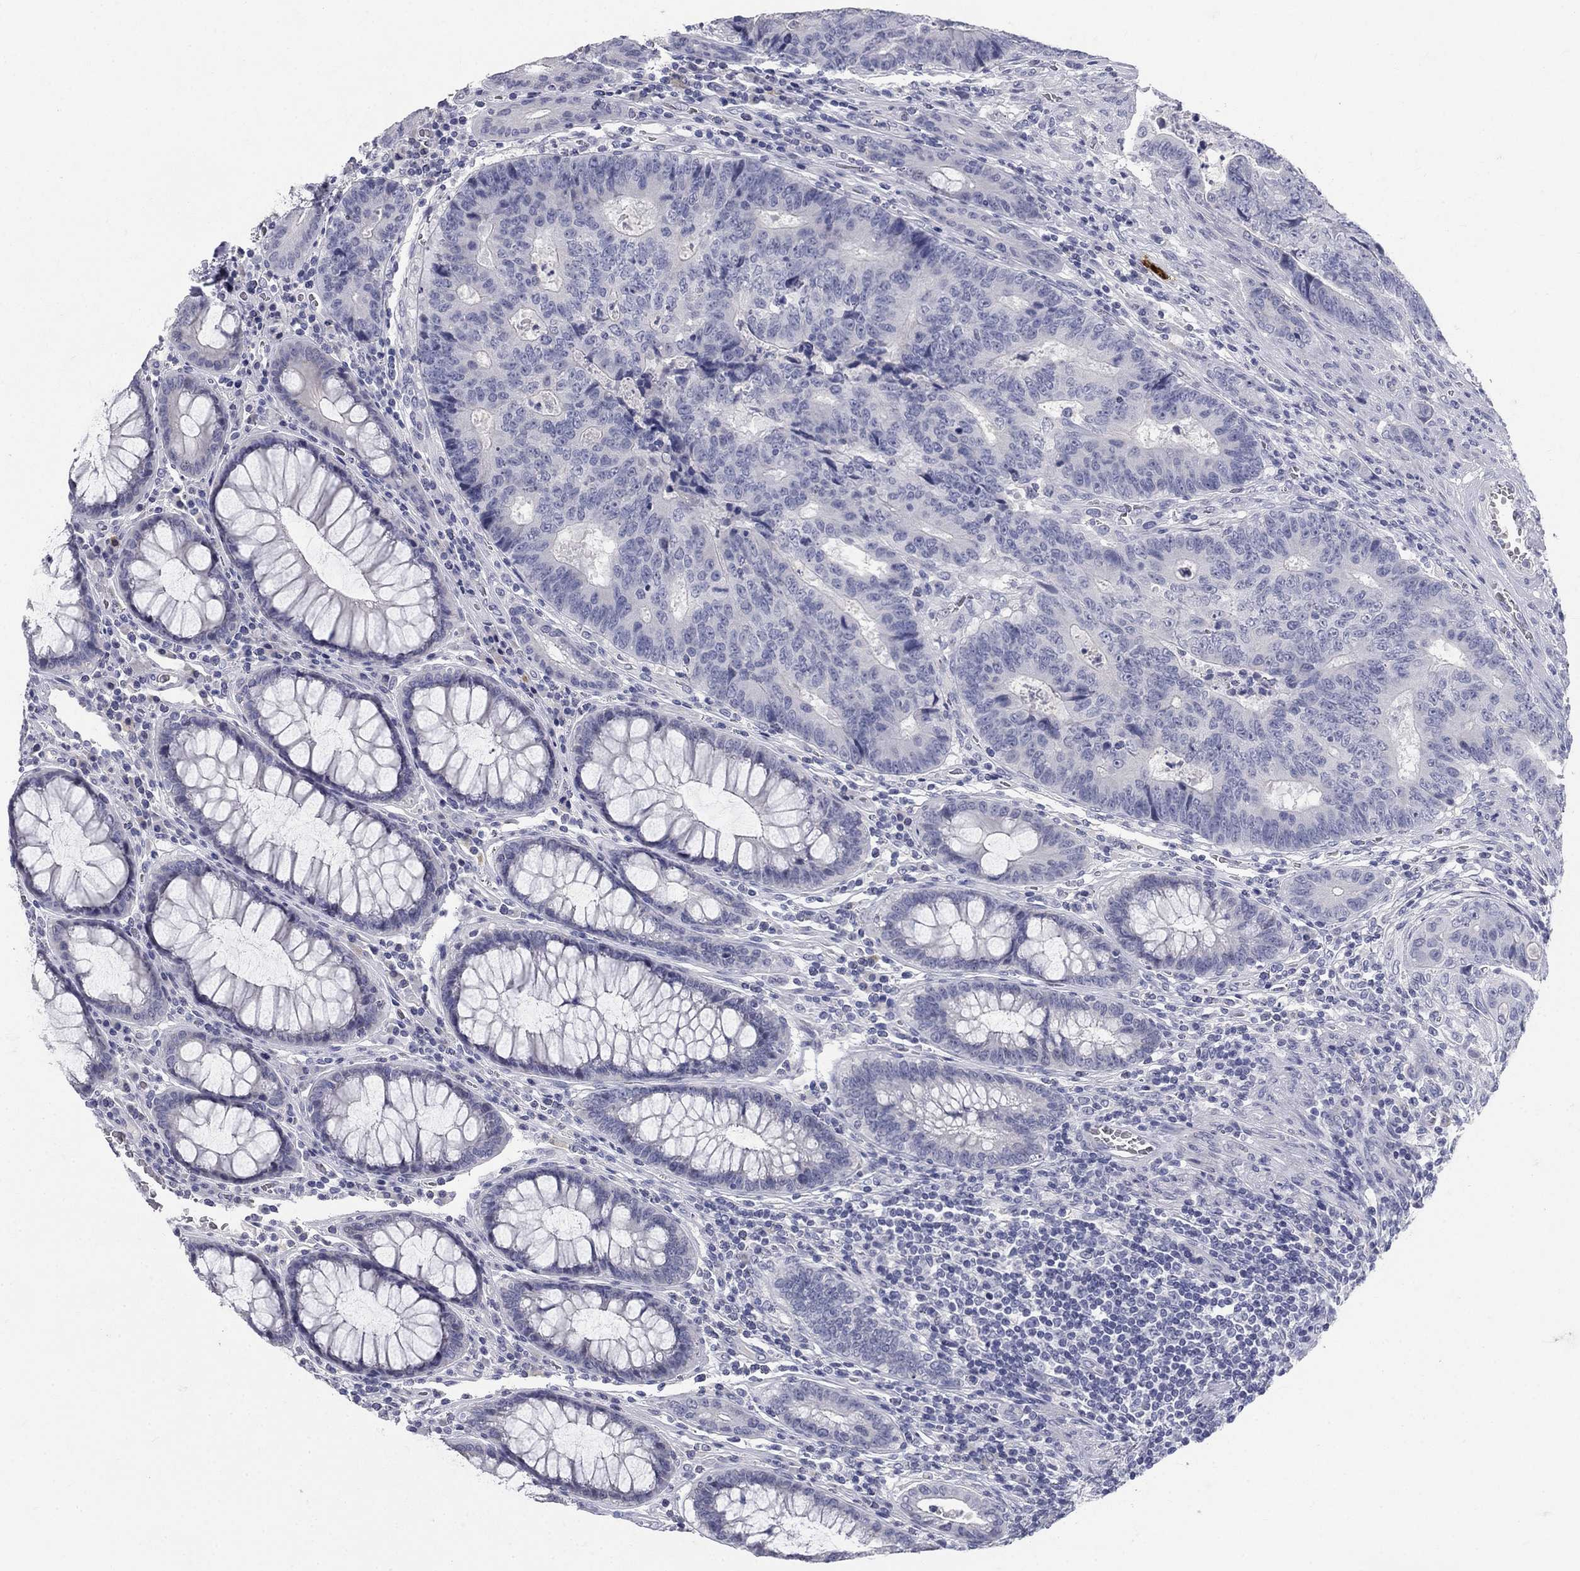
{"staining": {"intensity": "negative", "quantity": "none", "location": "none"}, "tissue": "colorectal cancer", "cell_type": "Tumor cells", "image_type": "cancer", "snomed": [{"axis": "morphology", "description": "Adenocarcinoma, NOS"}, {"axis": "topography", "description": "Colon"}], "caption": "This is an immunohistochemistry (IHC) histopathology image of adenocarcinoma (colorectal). There is no expression in tumor cells.", "gene": "ELAVL4", "patient": {"sex": "female", "age": 48}}